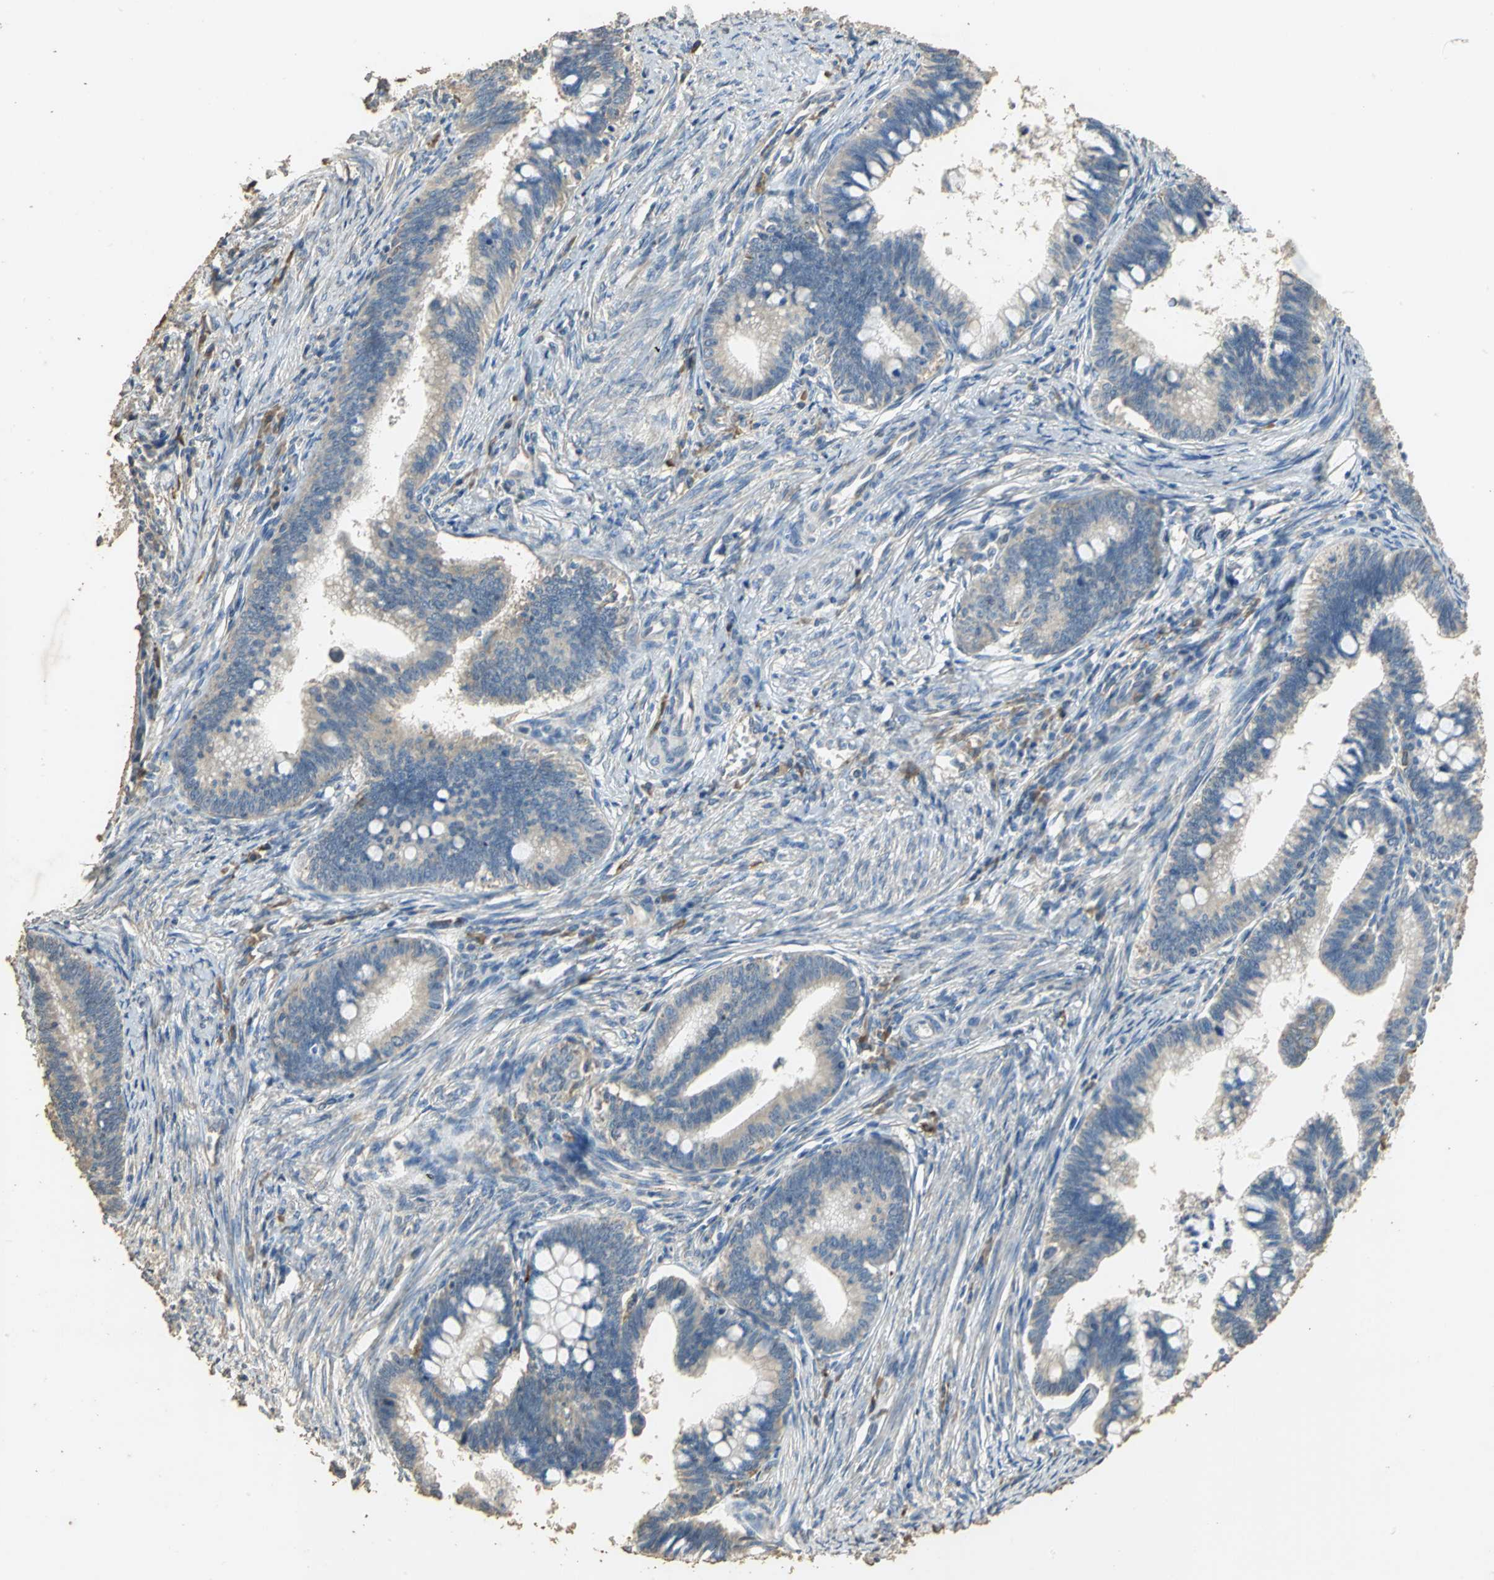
{"staining": {"intensity": "weak", "quantity": "25%-75%", "location": "cytoplasmic/membranous"}, "tissue": "cervical cancer", "cell_type": "Tumor cells", "image_type": "cancer", "snomed": [{"axis": "morphology", "description": "Adenocarcinoma, NOS"}, {"axis": "topography", "description": "Cervix"}], "caption": "A low amount of weak cytoplasmic/membranous positivity is appreciated in about 25%-75% of tumor cells in adenocarcinoma (cervical) tissue.", "gene": "ACSL4", "patient": {"sex": "female", "age": 36}}